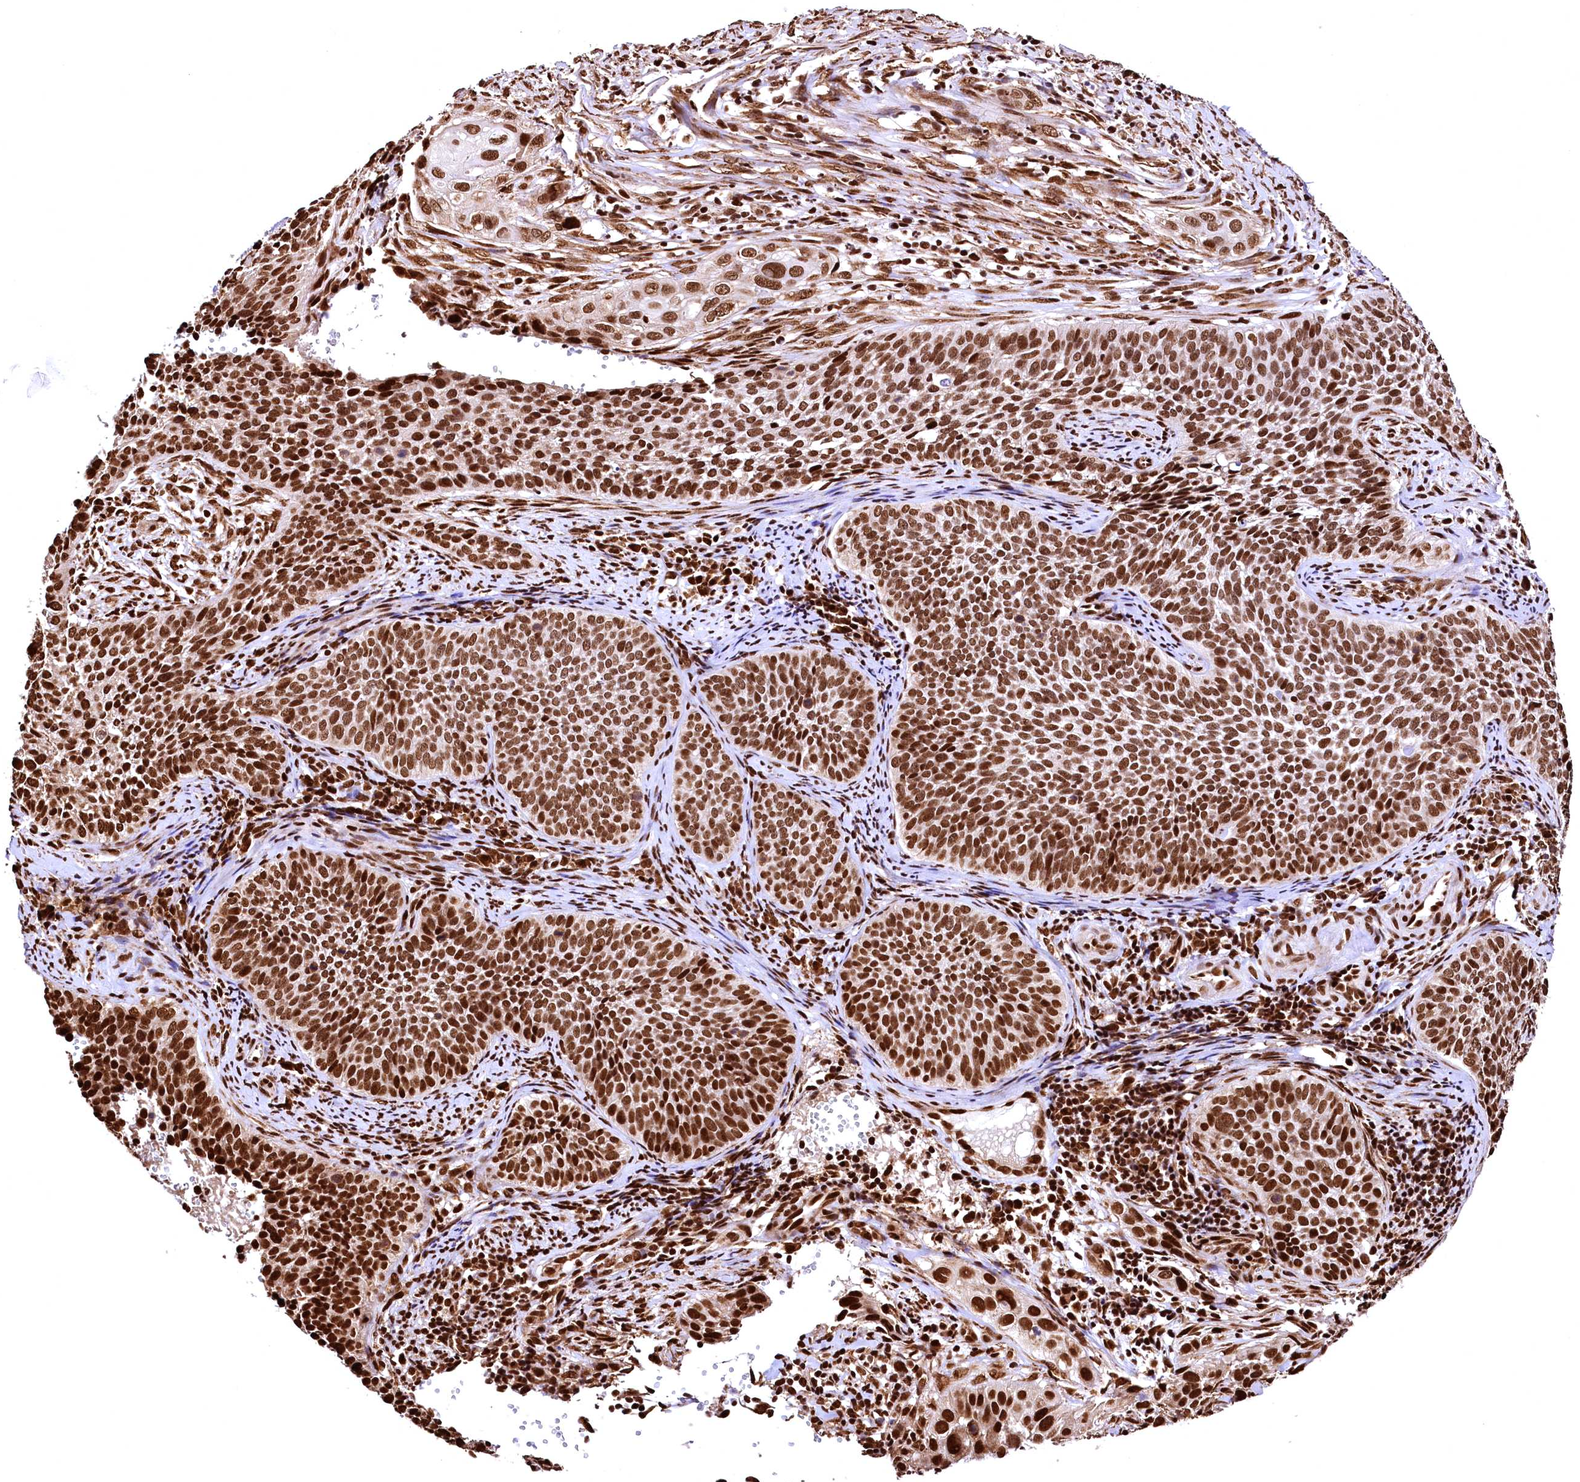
{"staining": {"intensity": "strong", "quantity": ">75%", "location": "nuclear"}, "tissue": "cervical cancer", "cell_type": "Tumor cells", "image_type": "cancer", "snomed": [{"axis": "morphology", "description": "Squamous cell carcinoma, NOS"}, {"axis": "topography", "description": "Cervix"}], "caption": "Cervical squamous cell carcinoma stained with IHC exhibits strong nuclear staining in about >75% of tumor cells. Using DAB (brown) and hematoxylin (blue) stains, captured at high magnification using brightfield microscopy.", "gene": "PDS5B", "patient": {"sex": "female", "age": 34}}